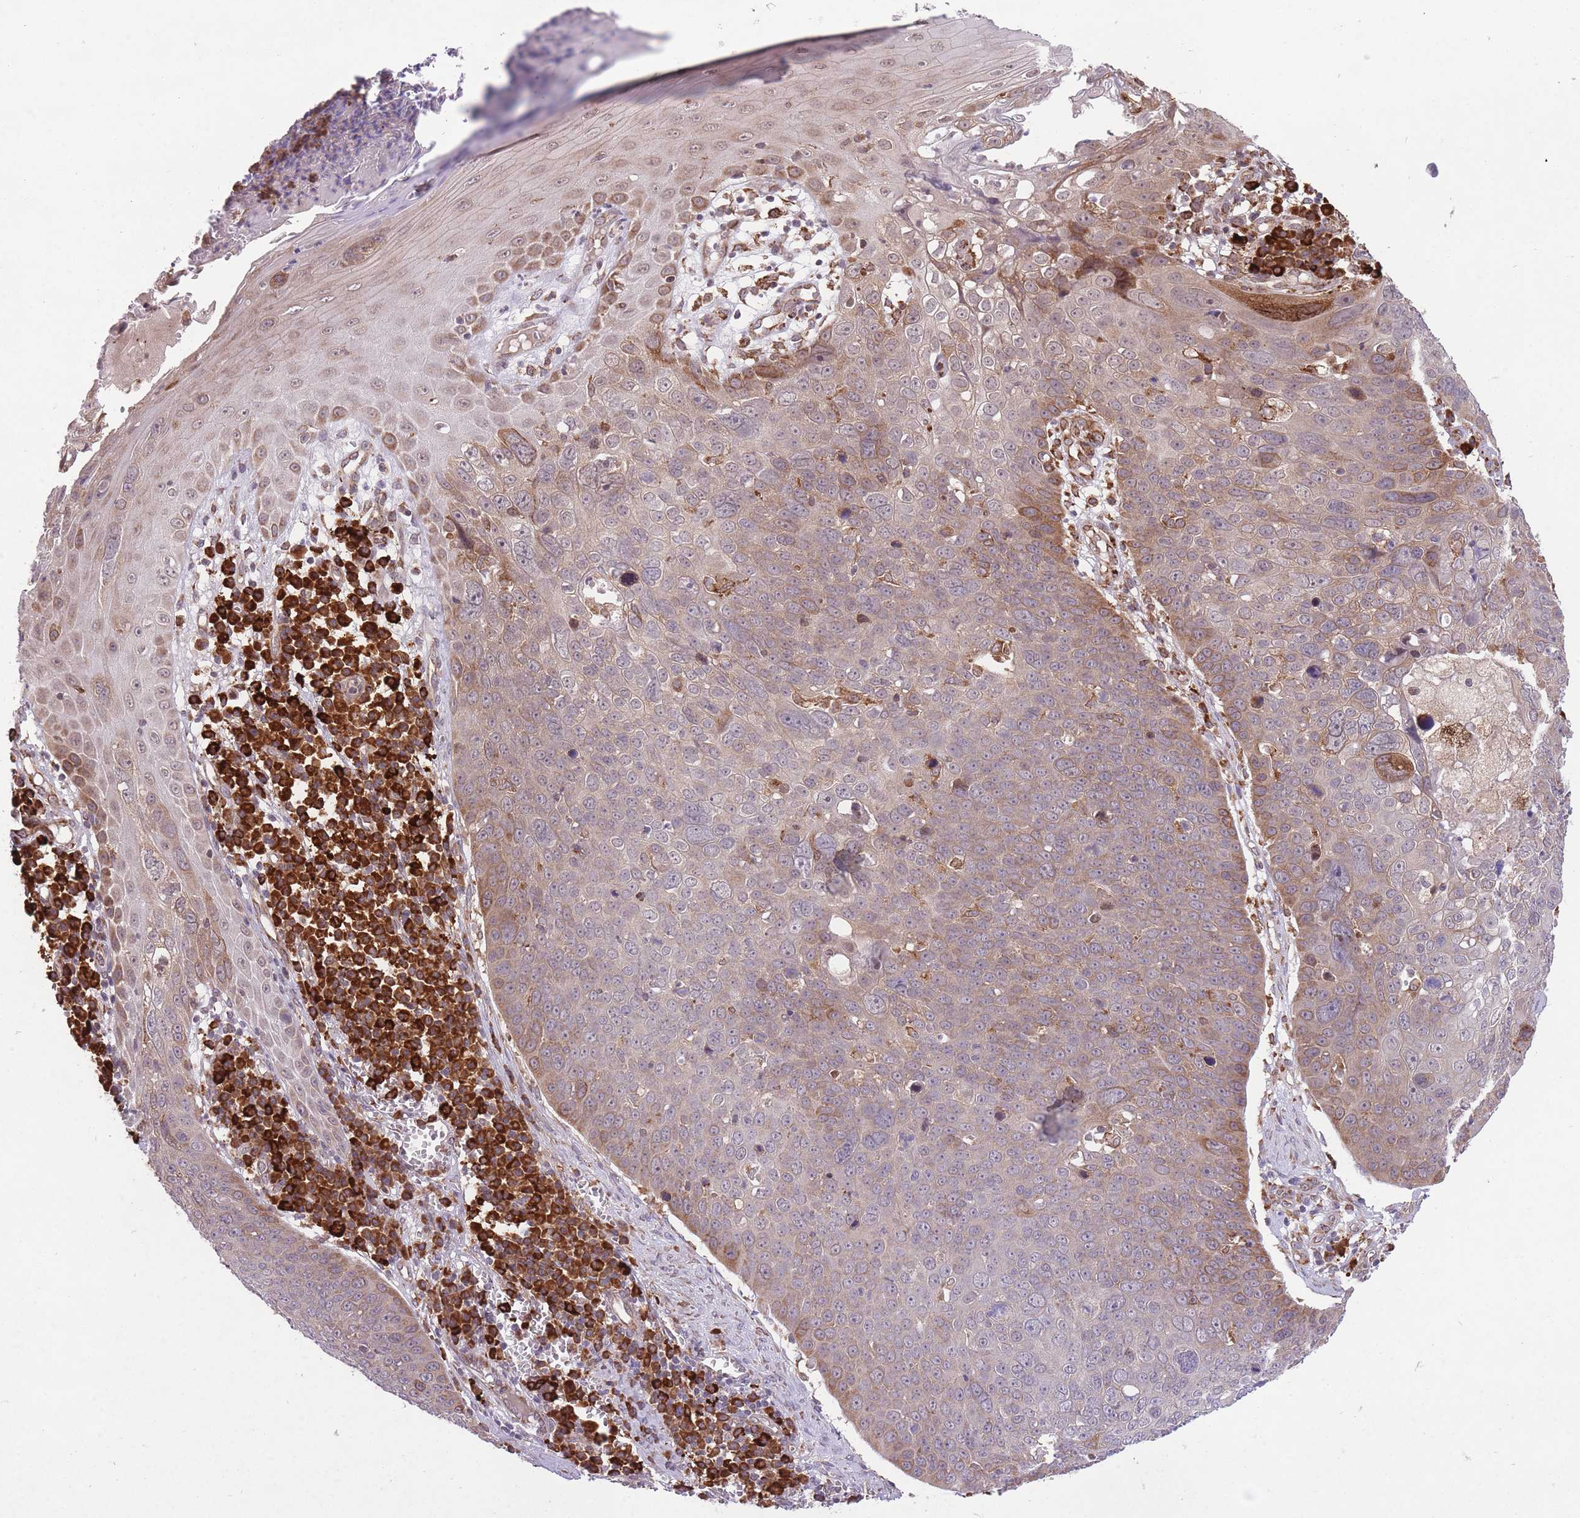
{"staining": {"intensity": "weak", "quantity": "25%-75%", "location": "cytoplasmic/membranous"}, "tissue": "skin cancer", "cell_type": "Tumor cells", "image_type": "cancer", "snomed": [{"axis": "morphology", "description": "Squamous cell carcinoma, NOS"}, {"axis": "topography", "description": "Skin"}], "caption": "Immunohistochemistry (DAB) staining of human skin squamous cell carcinoma displays weak cytoplasmic/membranous protein staining in about 25%-75% of tumor cells. (DAB = brown stain, brightfield microscopy at high magnification).", "gene": "TTLL3", "patient": {"sex": "male", "age": 71}}